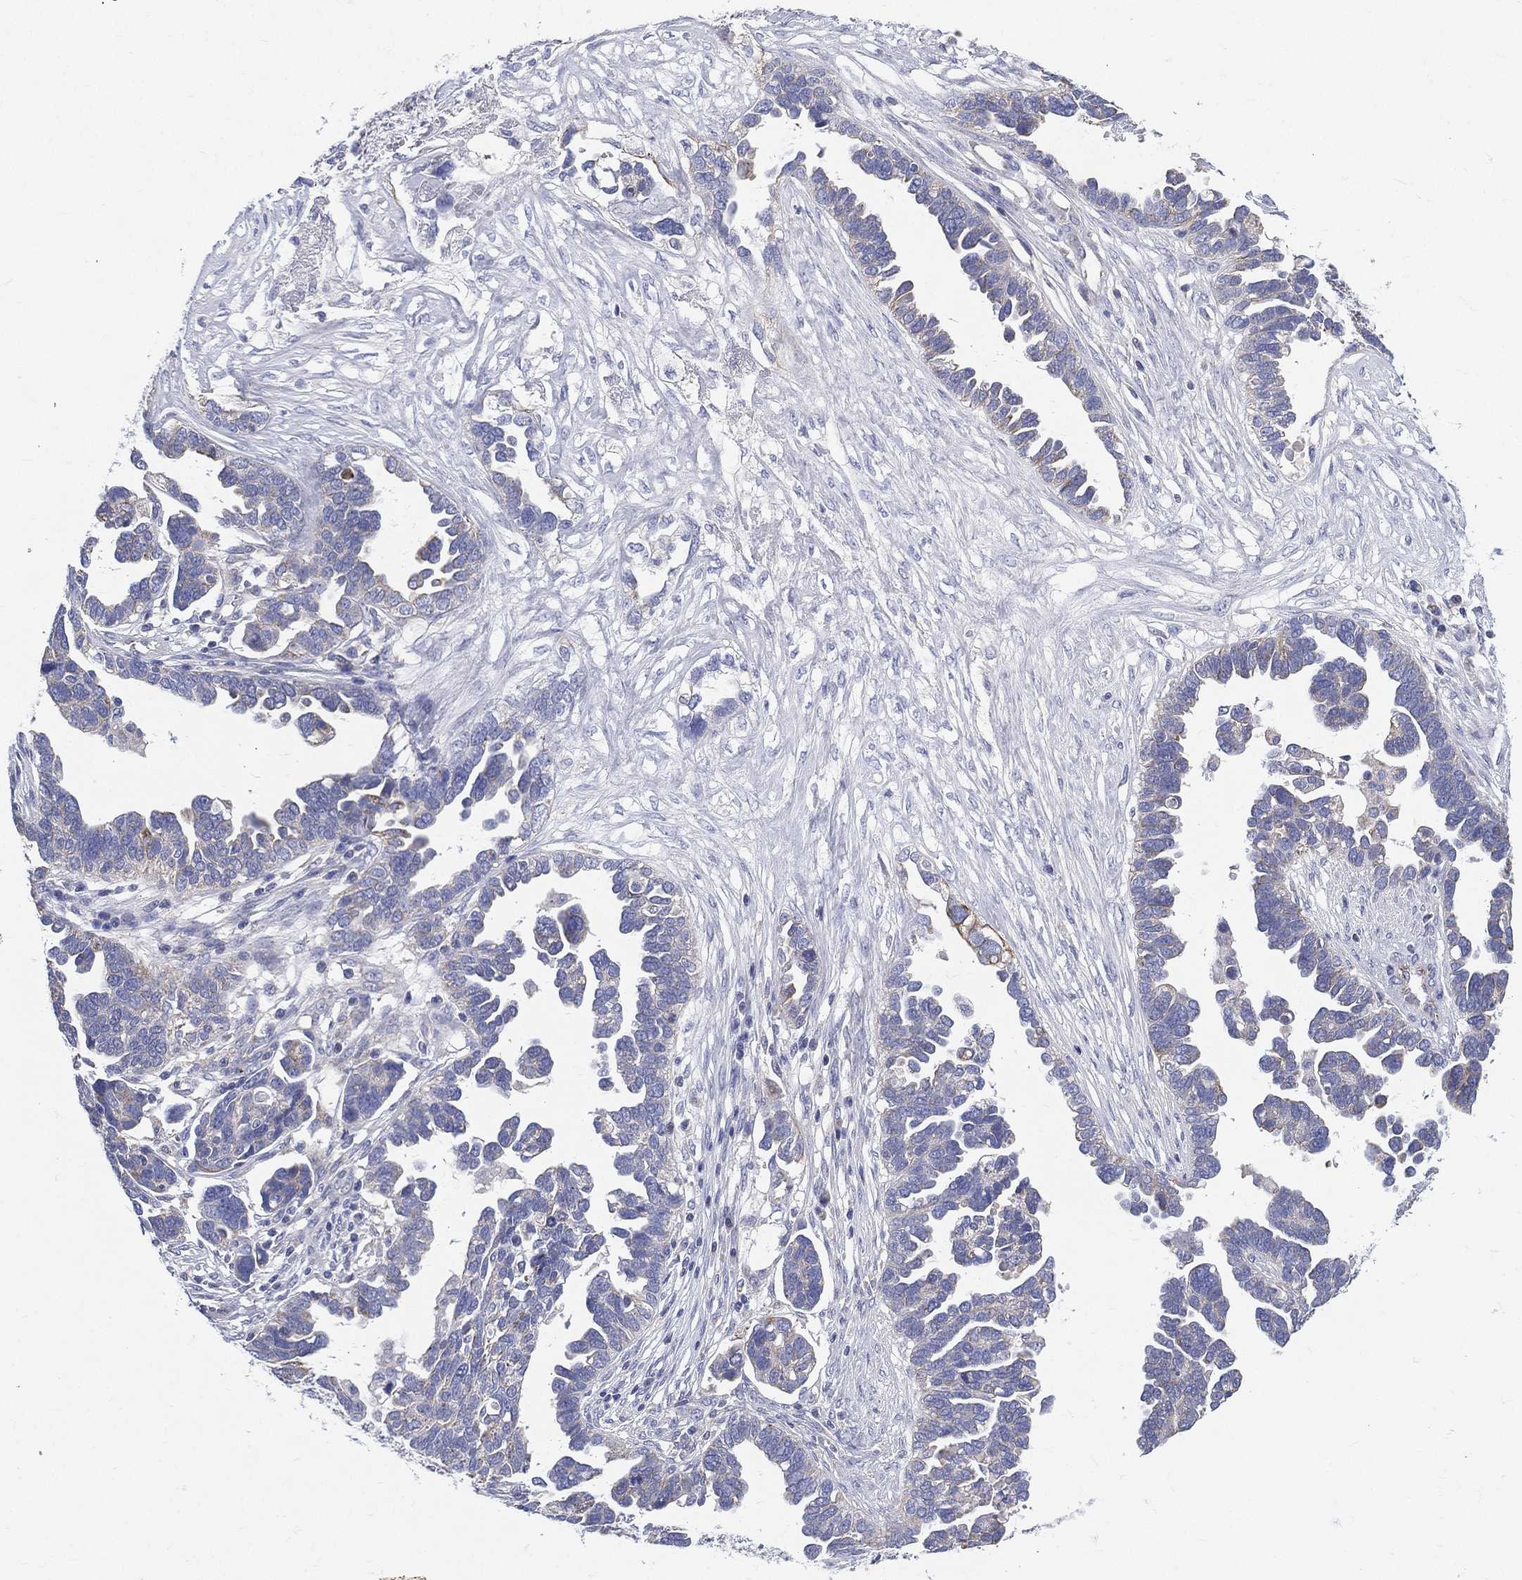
{"staining": {"intensity": "negative", "quantity": "none", "location": "none"}, "tissue": "ovarian cancer", "cell_type": "Tumor cells", "image_type": "cancer", "snomed": [{"axis": "morphology", "description": "Cystadenocarcinoma, serous, NOS"}, {"axis": "topography", "description": "Ovary"}], "caption": "A micrograph of ovarian serous cystadenocarcinoma stained for a protein demonstrates no brown staining in tumor cells.", "gene": "PWWP3A", "patient": {"sex": "female", "age": 54}}